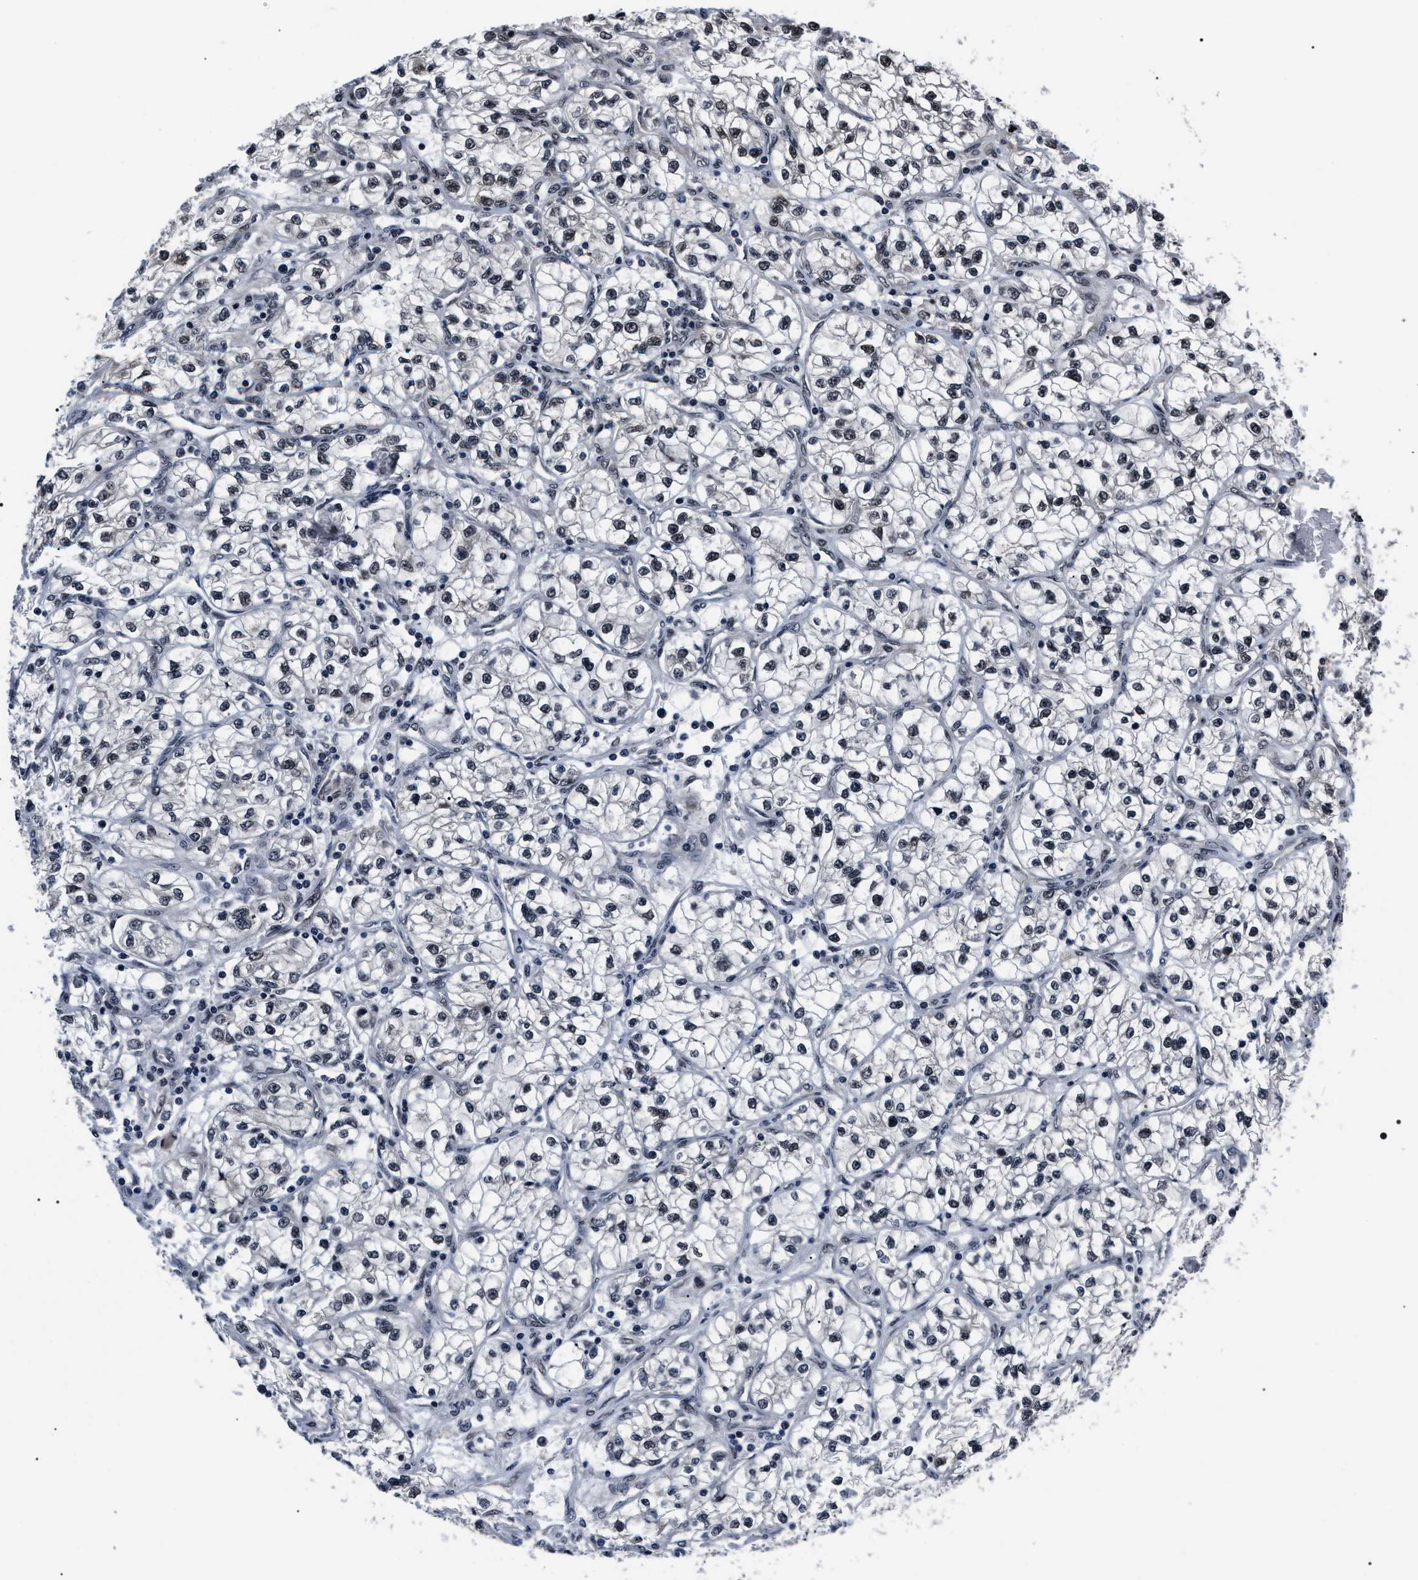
{"staining": {"intensity": "moderate", "quantity": "25%-75%", "location": "nuclear"}, "tissue": "renal cancer", "cell_type": "Tumor cells", "image_type": "cancer", "snomed": [{"axis": "morphology", "description": "Adenocarcinoma, NOS"}, {"axis": "topography", "description": "Kidney"}], "caption": "A photomicrograph showing moderate nuclear staining in about 25%-75% of tumor cells in adenocarcinoma (renal), as visualized by brown immunohistochemical staining.", "gene": "CSNK2A1", "patient": {"sex": "female", "age": 57}}